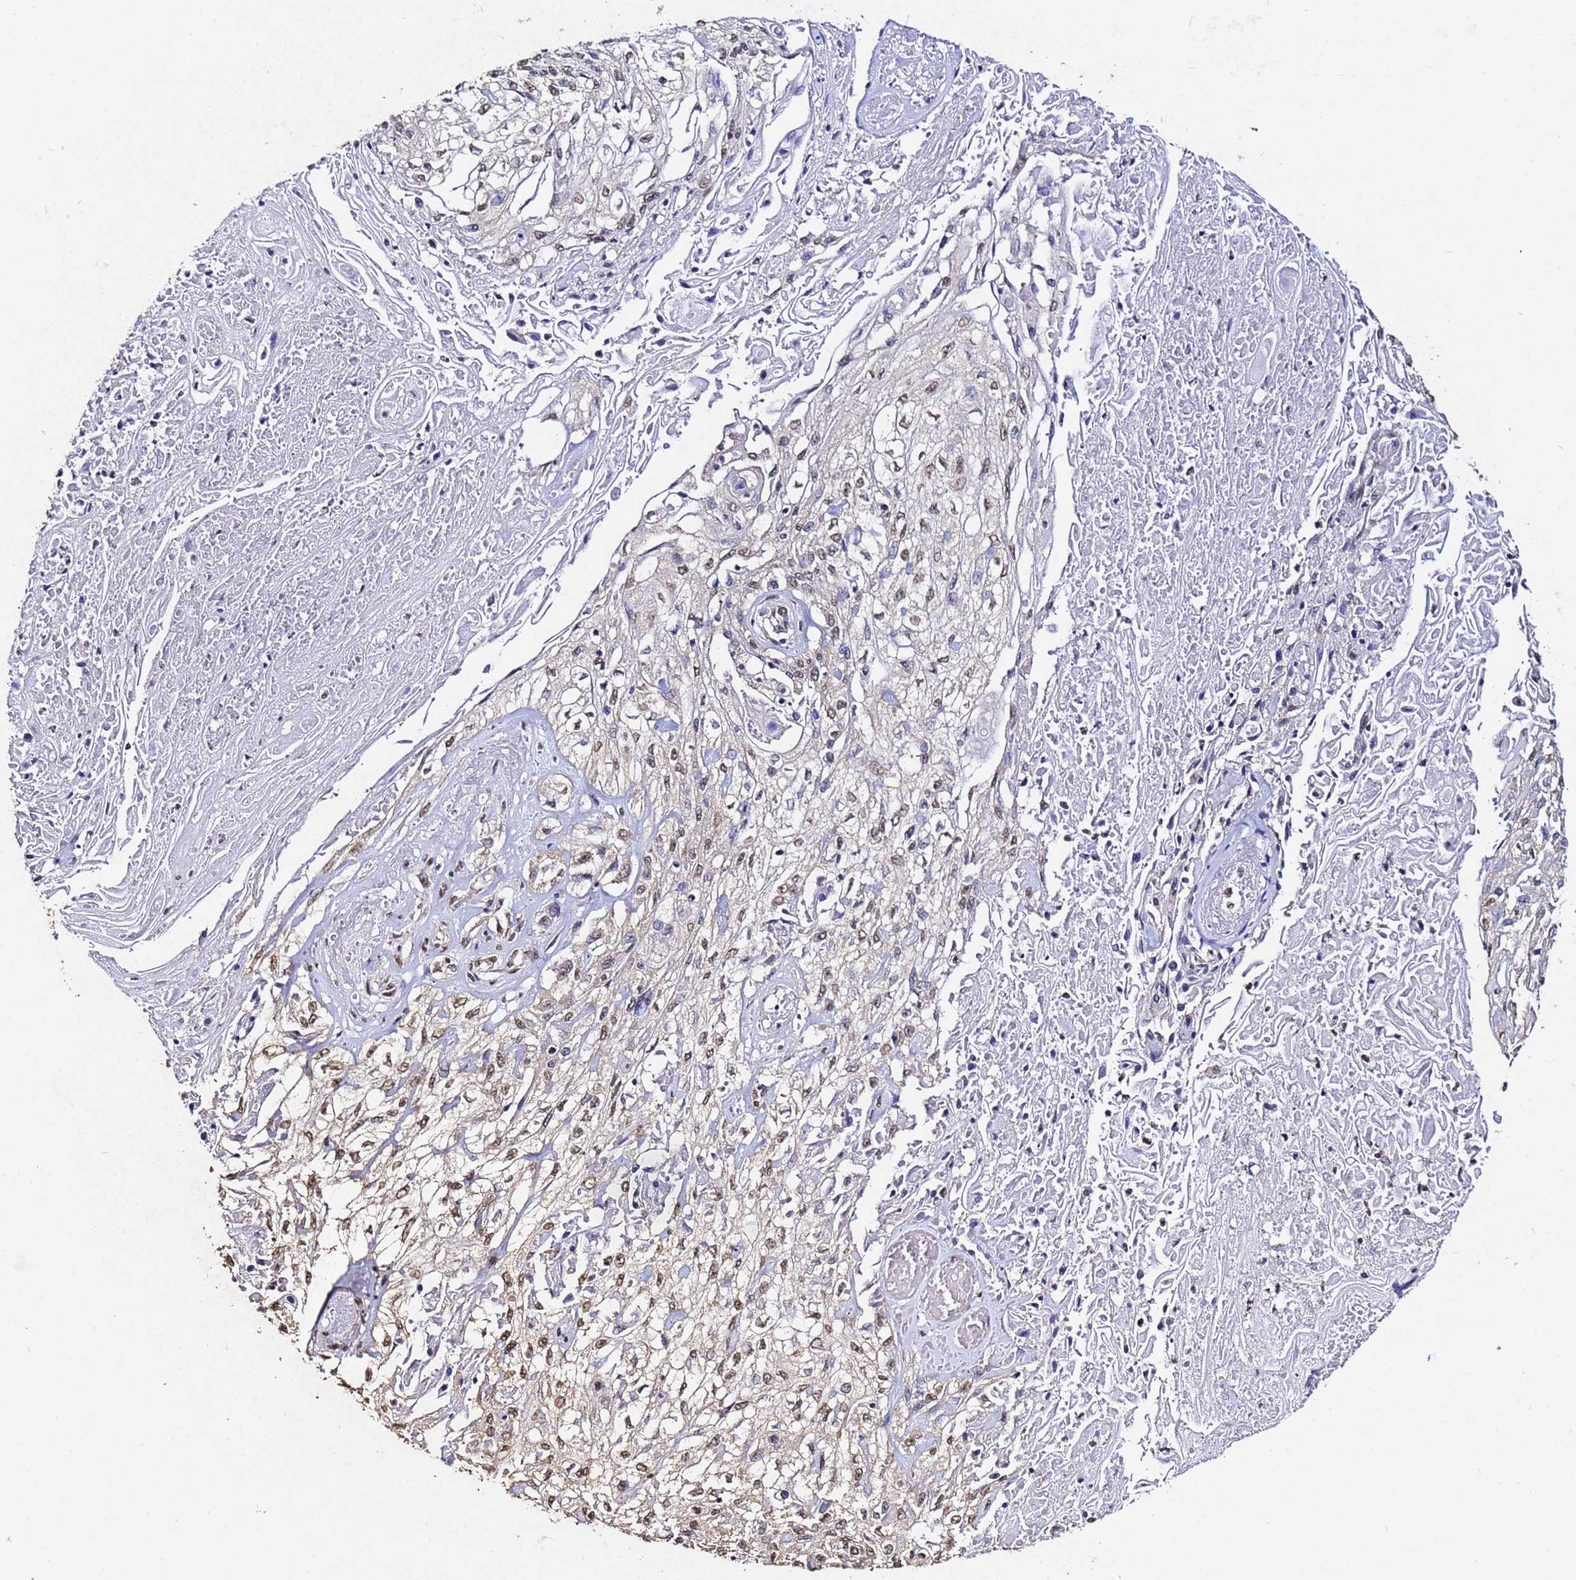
{"staining": {"intensity": "weak", "quantity": ">75%", "location": "nuclear"}, "tissue": "skin cancer", "cell_type": "Tumor cells", "image_type": "cancer", "snomed": [{"axis": "morphology", "description": "Squamous cell carcinoma, NOS"}, {"axis": "morphology", "description": "Squamous cell carcinoma, metastatic, NOS"}, {"axis": "topography", "description": "Skin"}, {"axis": "topography", "description": "Lymph node"}], "caption": "A histopathology image showing weak nuclear expression in approximately >75% of tumor cells in skin squamous cell carcinoma, as visualized by brown immunohistochemical staining.", "gene": "MYOCD", "patient": {"sex": "male", "age": 75}}